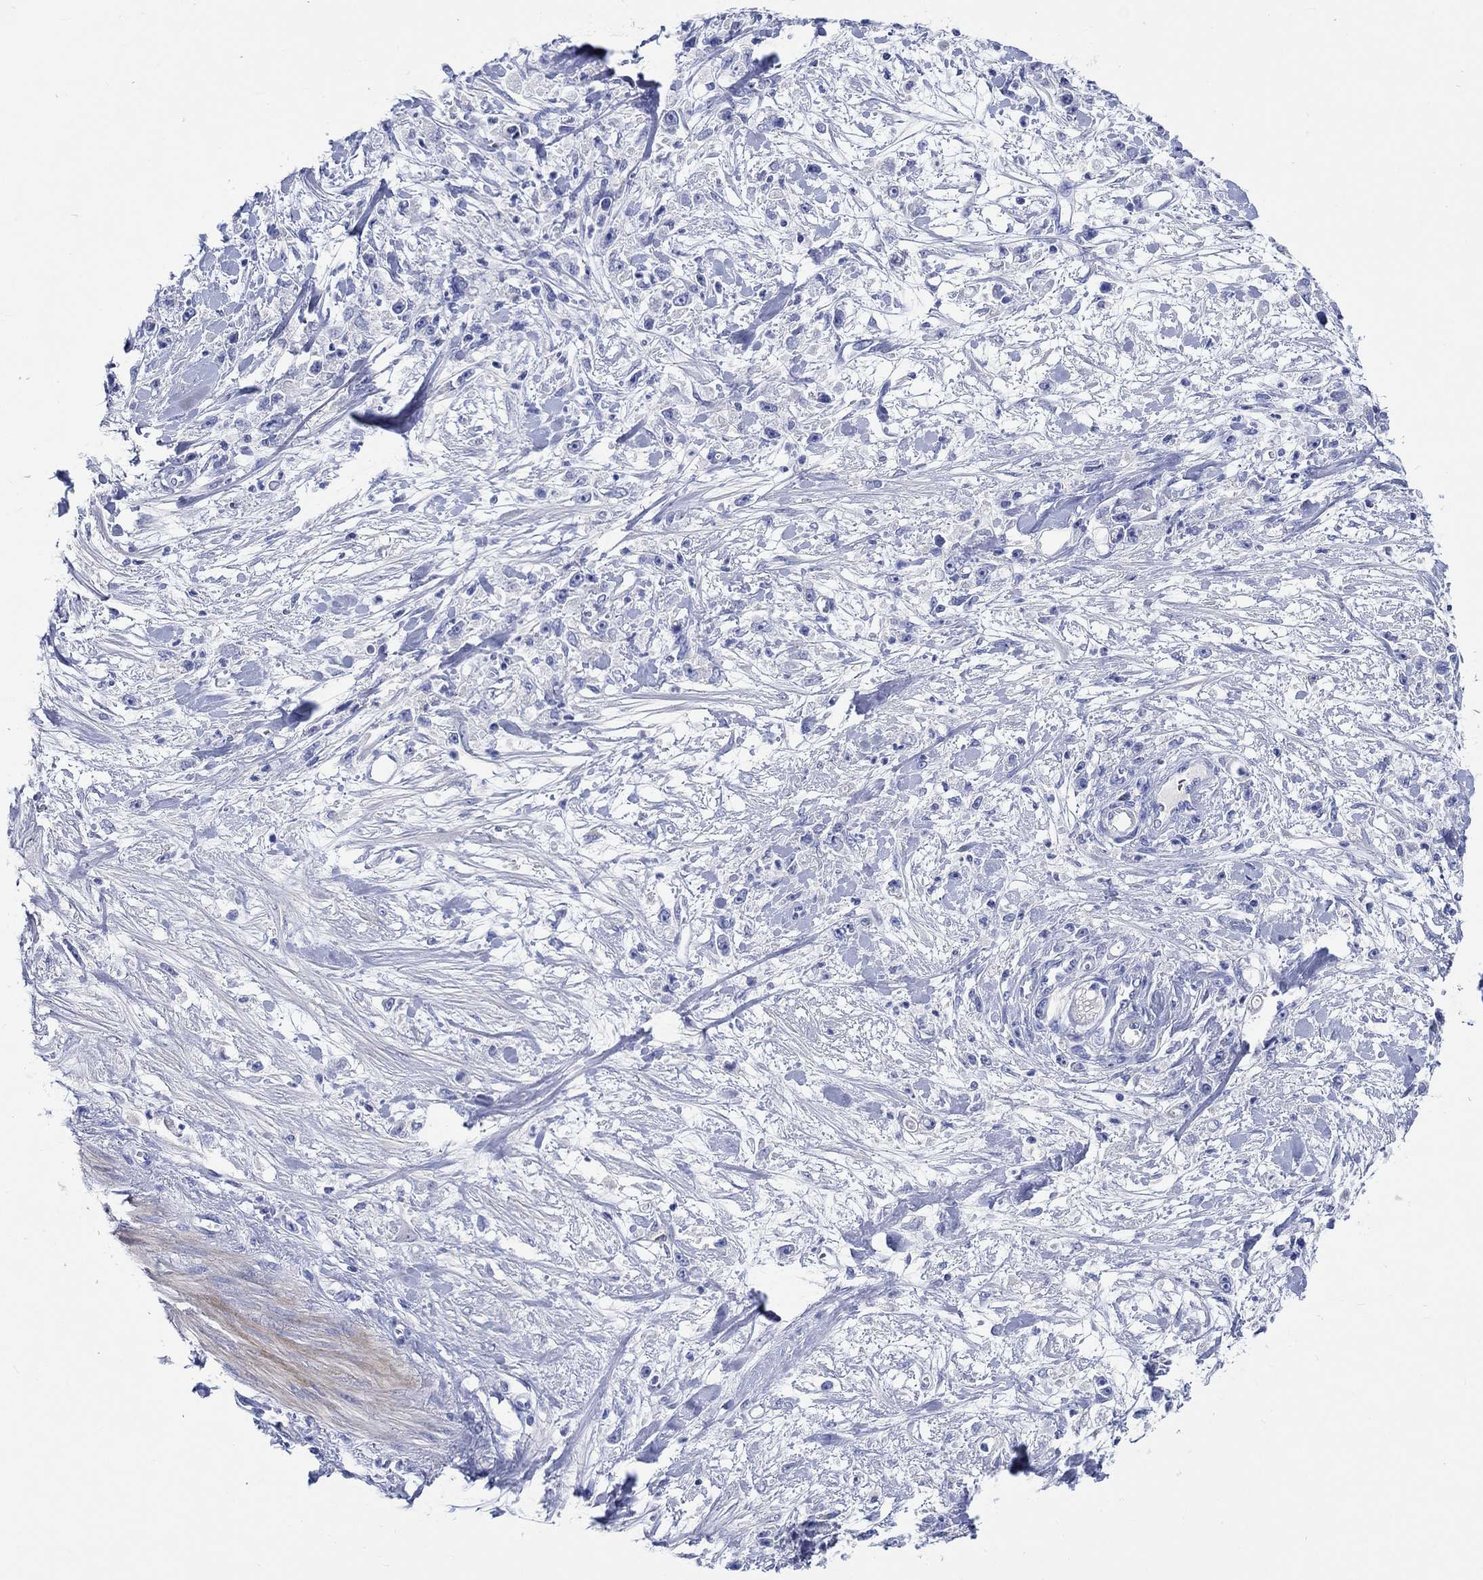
{"staining": {"intensity": "negative", "quantity": "none", "location": "none"}, "tissue": "stomach cancer", "cell_type": "Tumor cells", "image_type": "cancer", "snomed": [{"axis": "morphology", "description": "Adenocarcinoma, NOS"}, {"axis": "topography", "description": "Stomach"}], "caption": "IHC of human stomach cancer displays no positivity in tumor cells.", "gene": "SHISA4", "patient": {"sex": "female", "age": 59}}